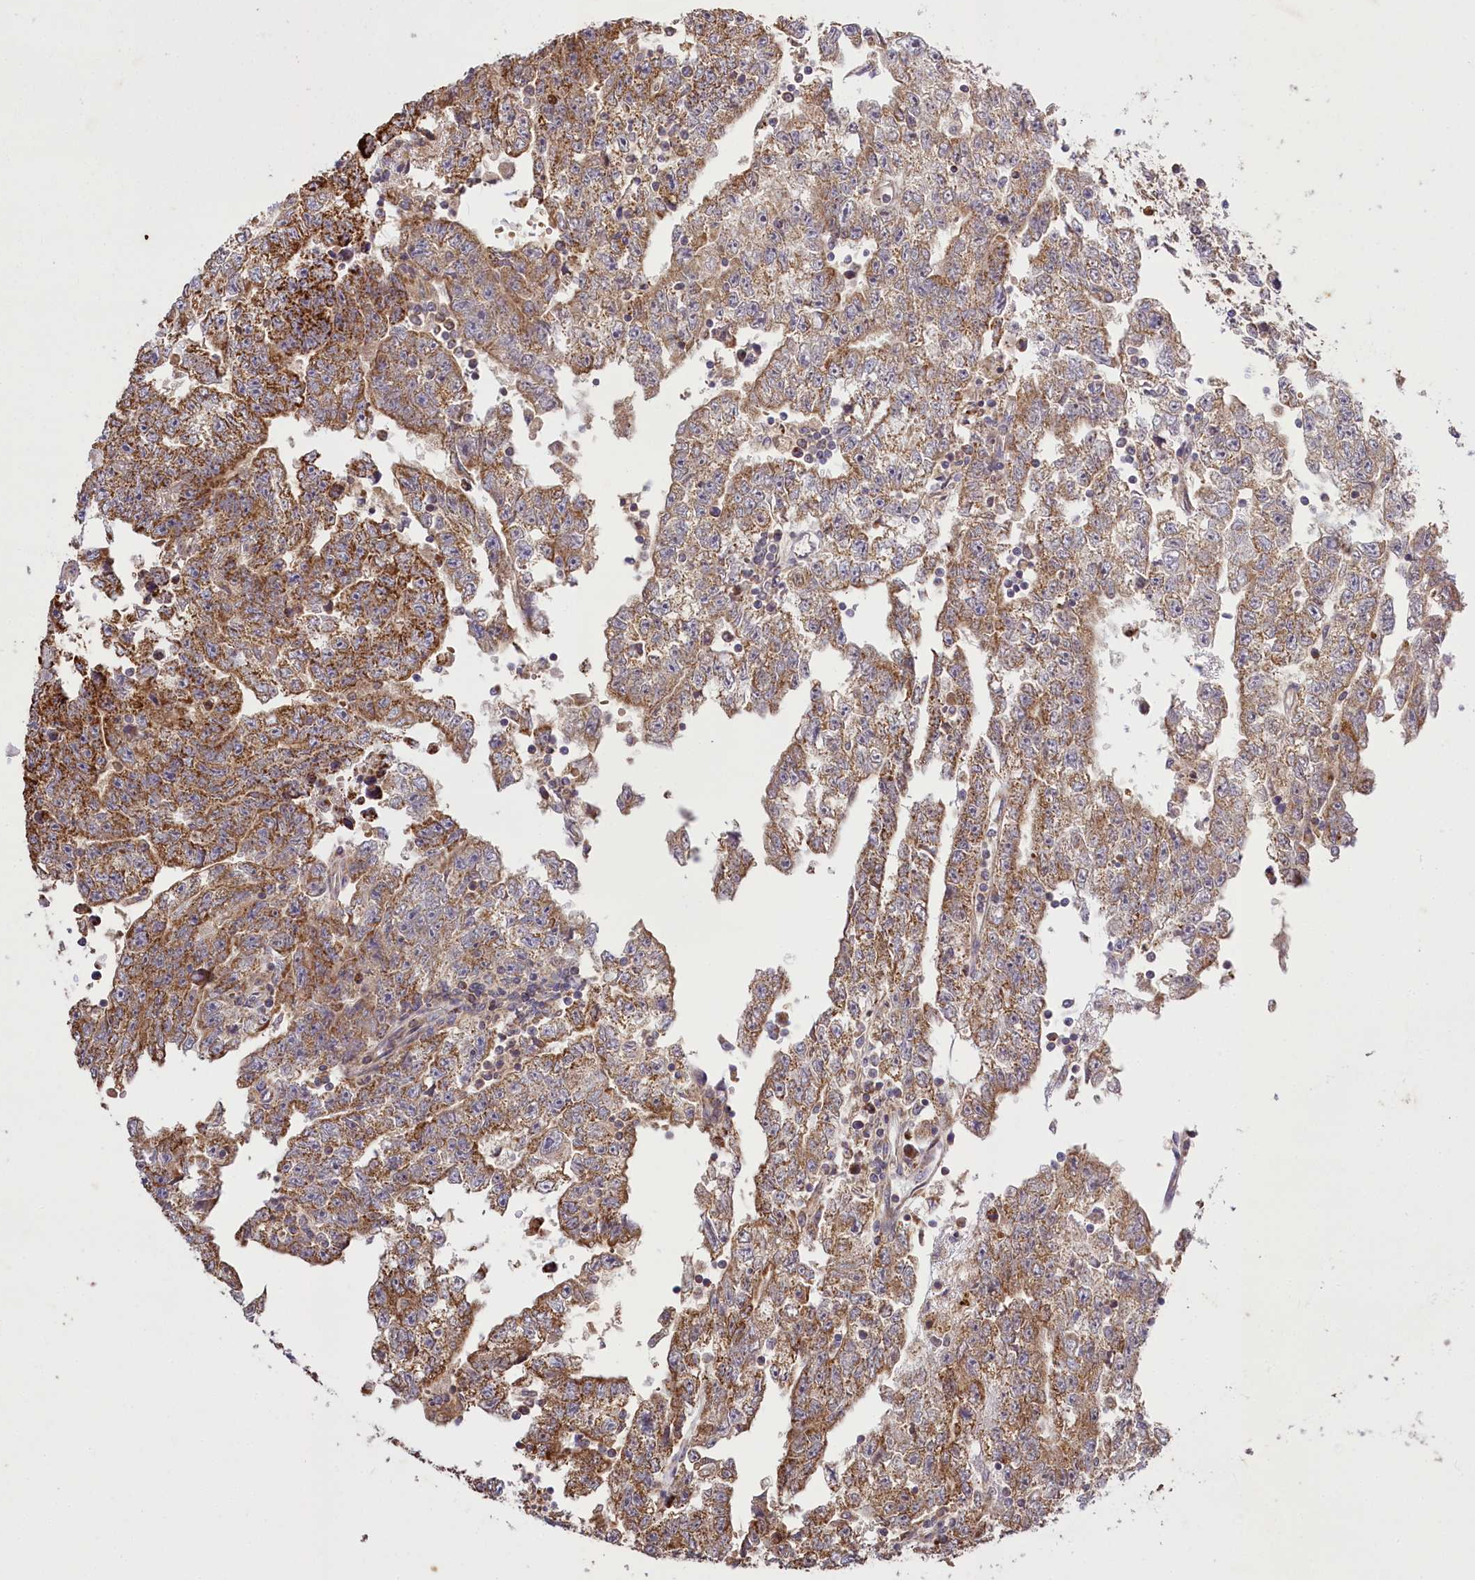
{"staining": {"intensity": "moderate", "quantity": ">75%", "location": "cytoplasmic/membranous"}, "tissue": "testis cancer", "cell_type": "Tumor cells", "image_type": "cancer", "snomed": [{"axis": "morphology", "description": "Carcinoma, Embryonal, NOS"}, {"axis": "topography", "description": "Testis"}], "caption": "High-magnification brightfield microscopy of testis cancer stained with DAB (3,3'-diaminobenzidine) (brown) and counterstained with hematoxylin (blue). tumor cells exhibit moderate cytoplasmic/membranous expression is present in approximately>75% of cells.", "gene": "CARD19", "patient": {"sex": "male", "age": 25}}